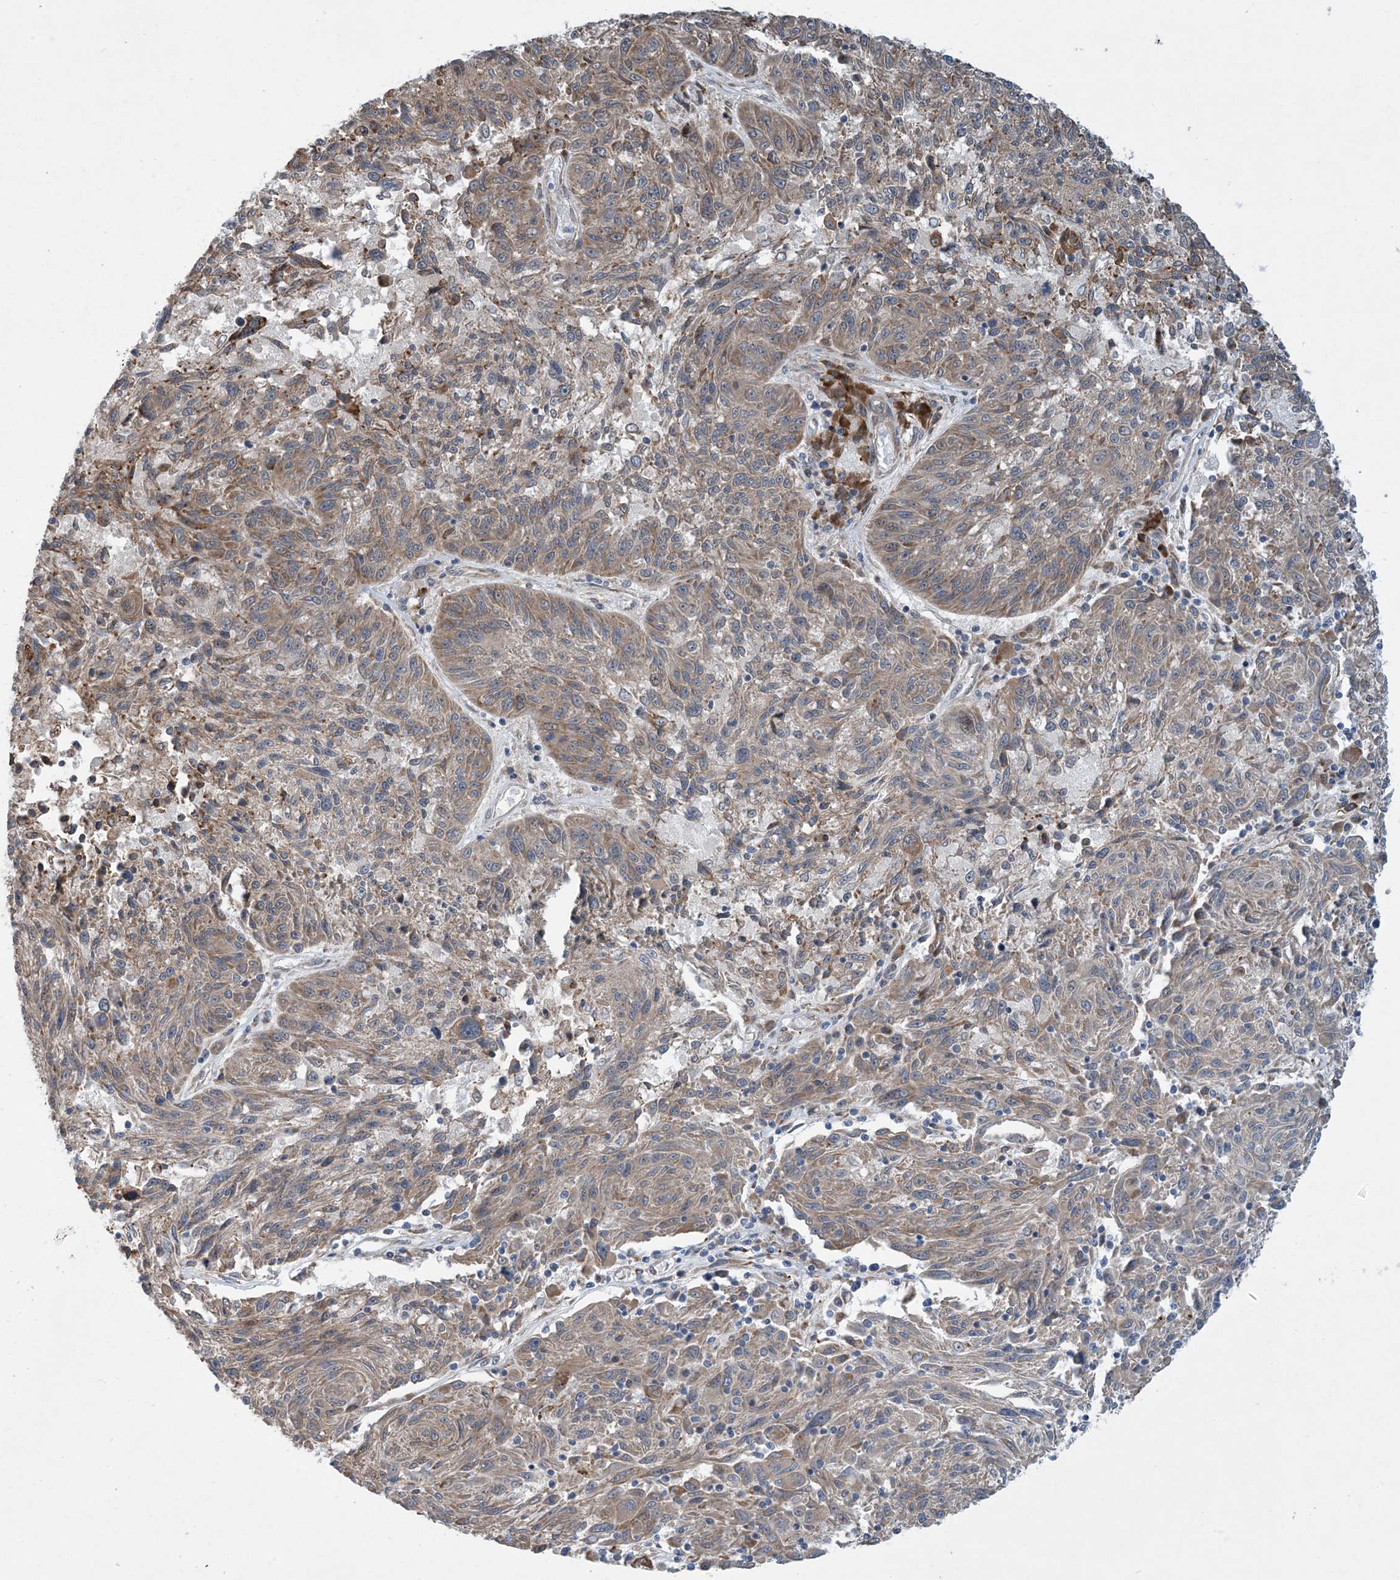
{"staining": {"intensity": "weak", "quantity": ">75%", "location": "cytoplasmic/membranous"}, "tissue": "melanoma", "cell_type": "Tumor cells", "image_type": "cancer", "snomed": [{"axis": "morphology", "description": "Malignant melanoma, NOS"}, {"axis": "topography", "description": "Skin"}], "caption": "This micrograph shows immunohistochemistry staining of malignant melanoma, with low weak cytoplasmic/membranous expression in approximately >75% of tumor cells.", "gene": "PHOSPHO2", "patient": {"sex": "male", "age": 53}}